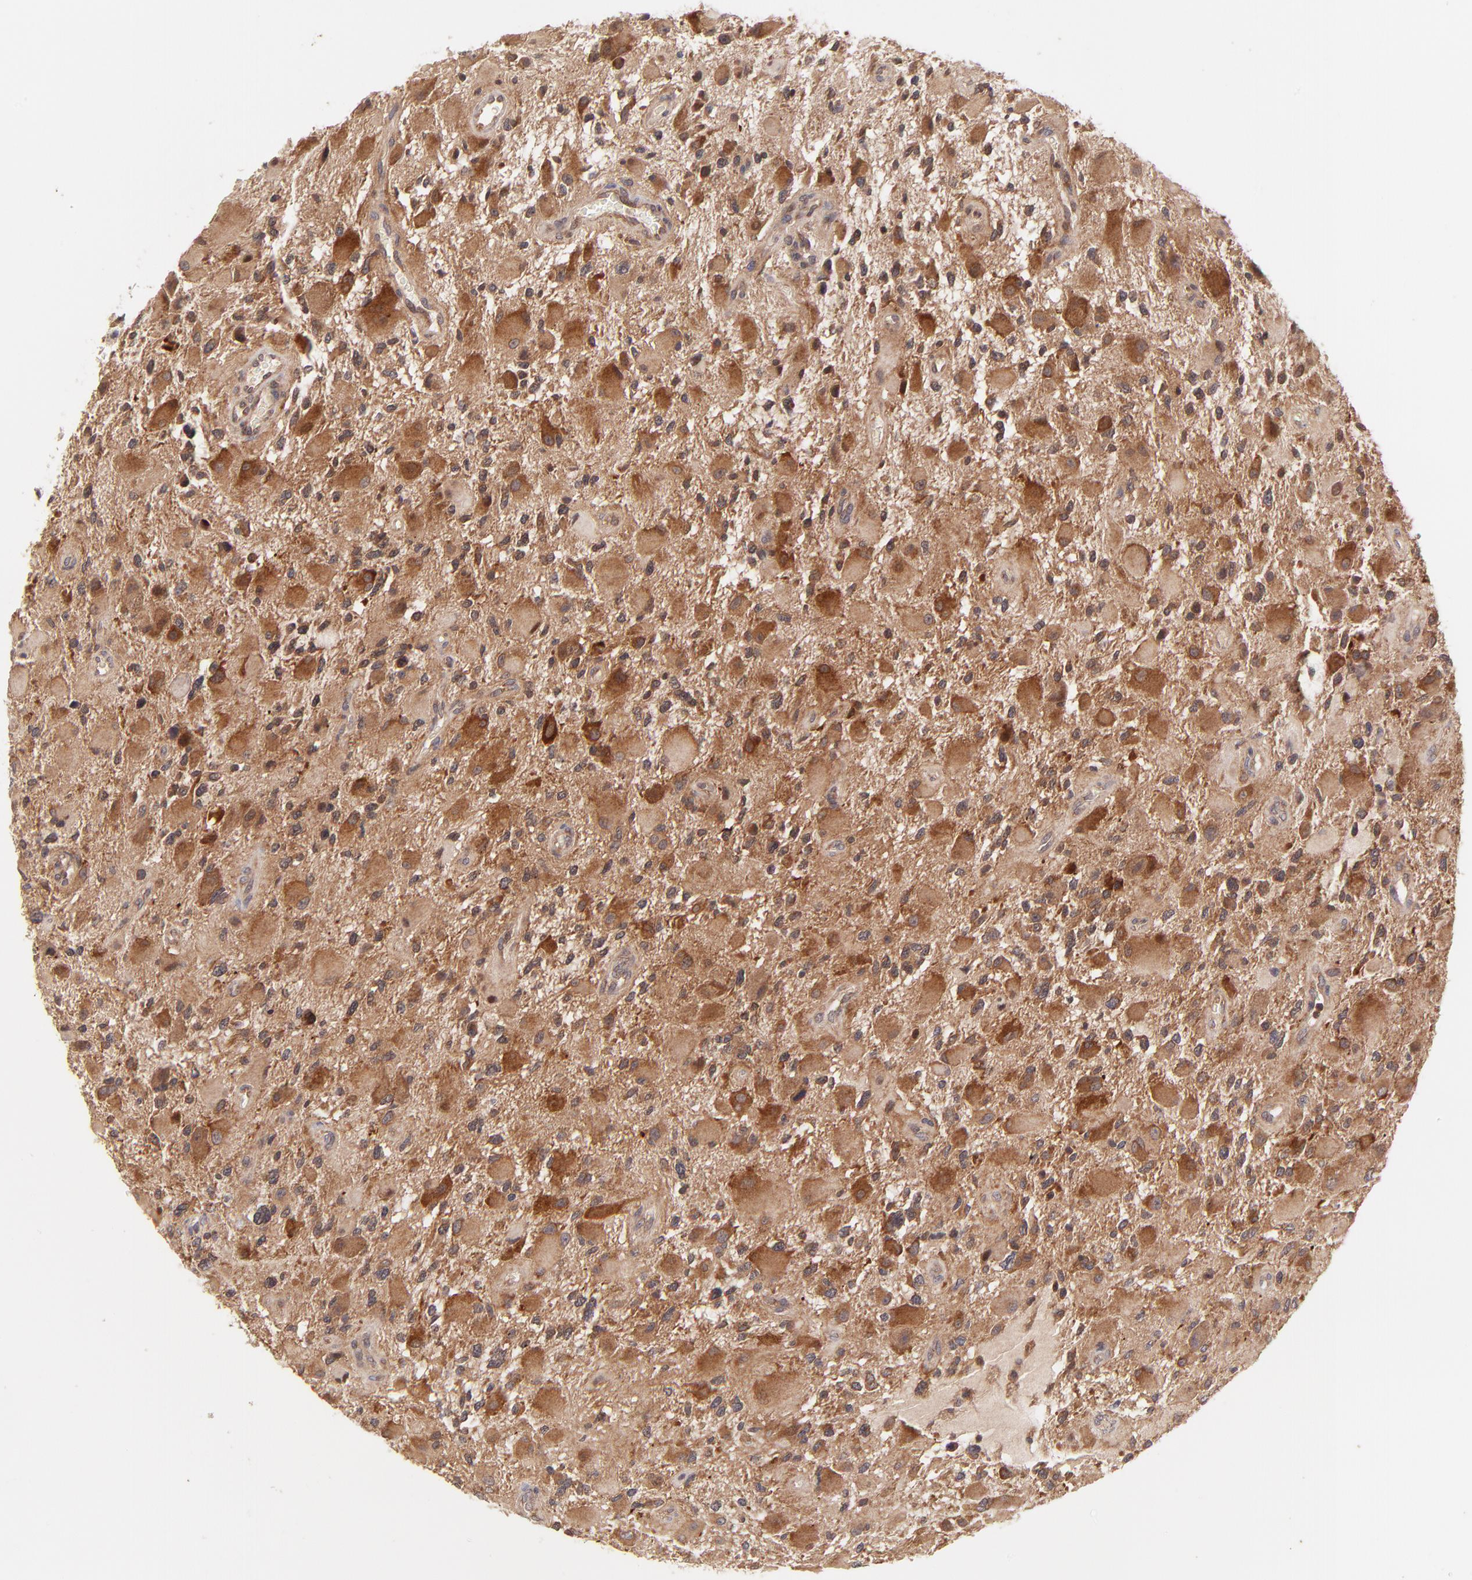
{"staining": {"intensity": "strong", "quantity": ">75%", "location": "cytoplasmic/membranous"}, "tissue": "glioma", "cell_type": "Tumor cells", "image_type": "cancer", "snomed": [{"axis": "morphology", "description": "Glioma, malignant, High grade"}, {"axis": "topography", "description": "Brain"}], "caption": "Malignant glioma (high-grade) stained with DAB (3,3'-diaminobenzidine) immunohistochemistry (IHC) displays high levels of strong cytoplasmic/membranous expression in about >75% of tumor cells.", "gene": "TNRC6B", "patient": {"sex": "female", "age": 60}}